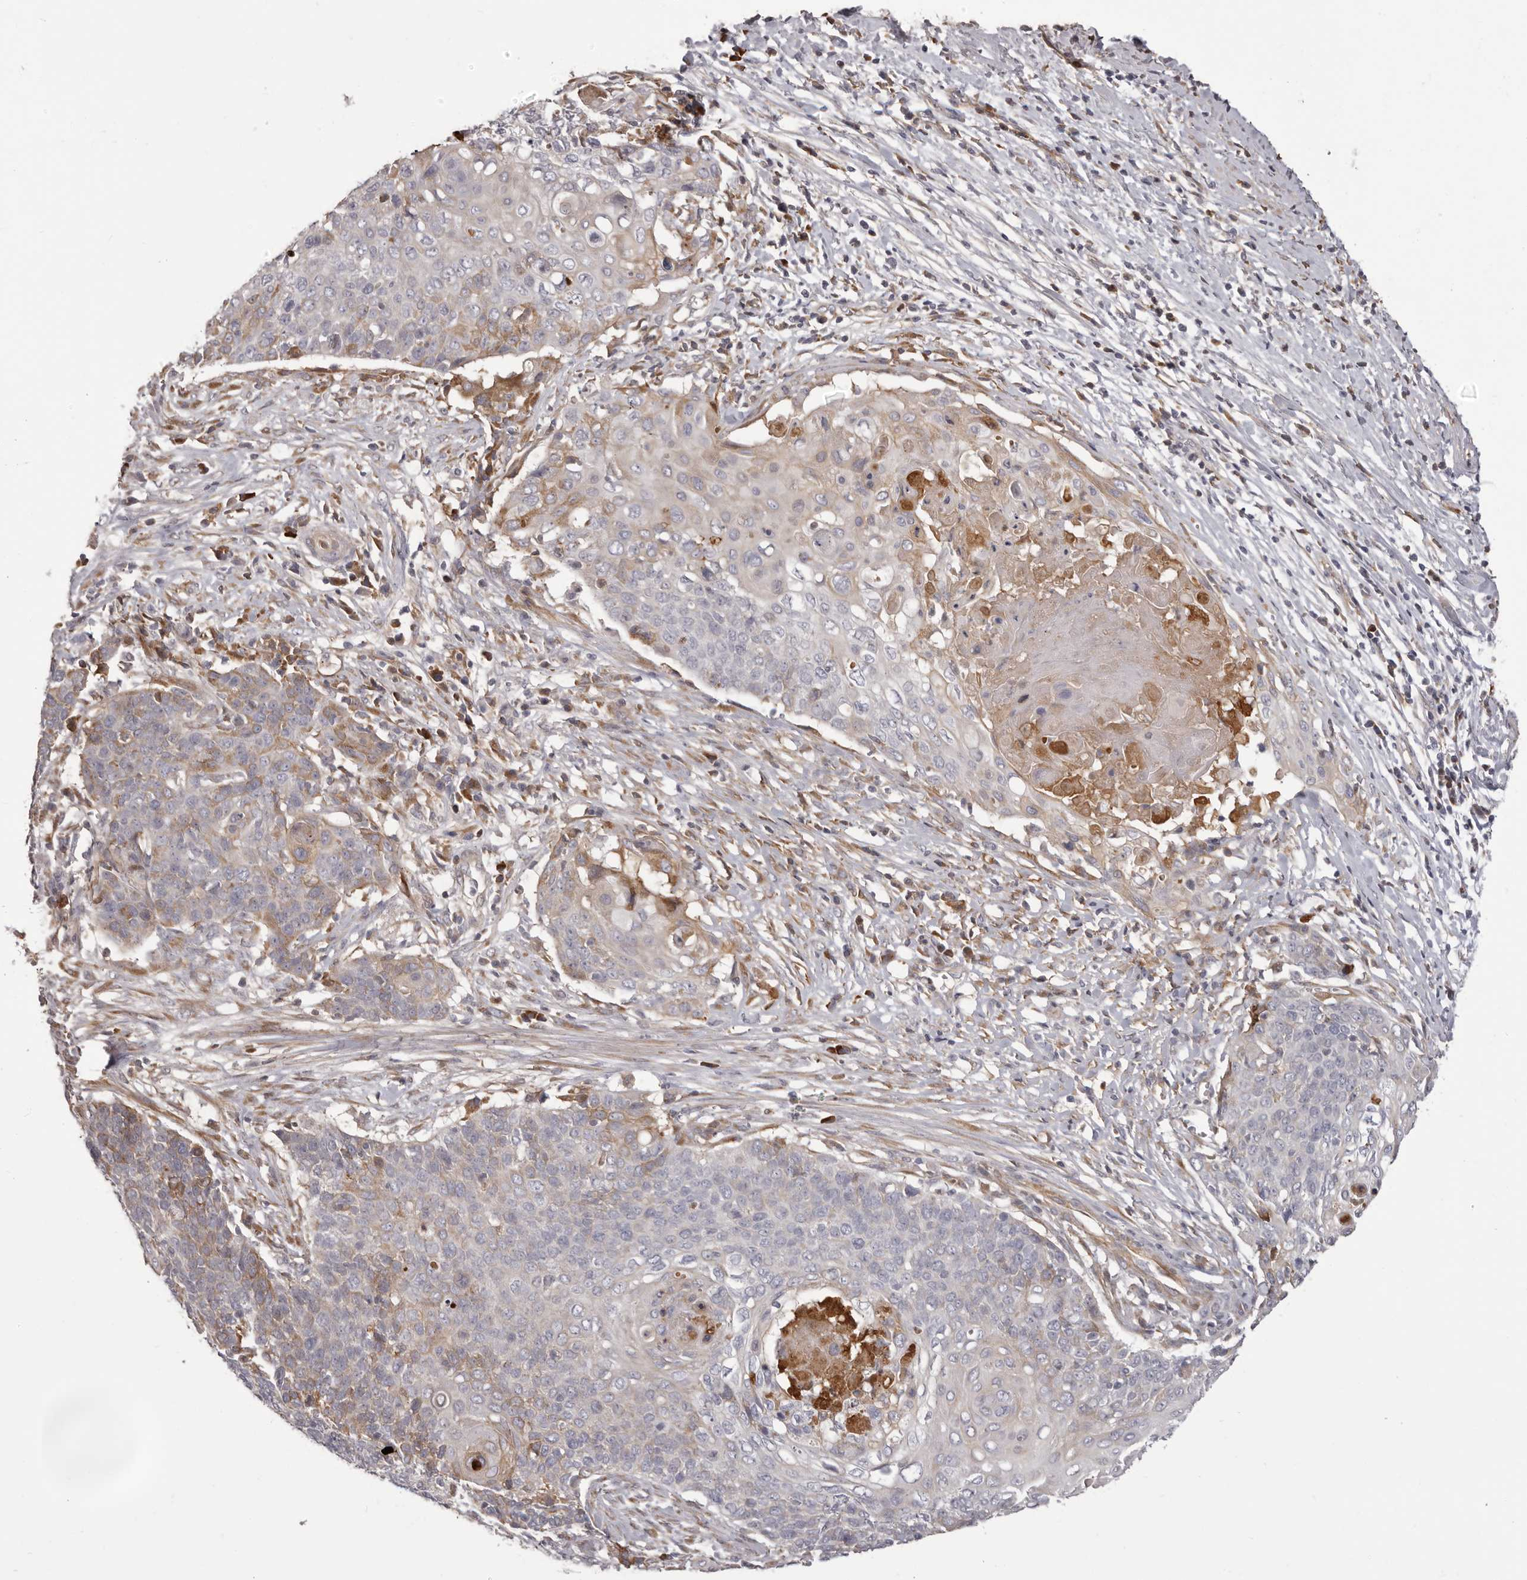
{"staining": {"intensity": "moderate", "quantity": "<25%", "location": "cytoplasmic/membranous"}, "tissue": "cervical cancer", "cell_type": "Tumor cells", "image_type": "cancer", "snomed": [{"axis": "morphology", "description": "Squamous cell carcinoma, NOS"}, {"axis": "topography", "description": "Cervix"}], "caption": "Cervical cancer (squamous cell carcinoma) stained with immunohistochemistry (IHC) displays moderate cytoplasmic/membranous positivity in approximately <25% of tumor cells.", "gene": "OTUD3", "patient": {"sex": "female", "age": 39}}